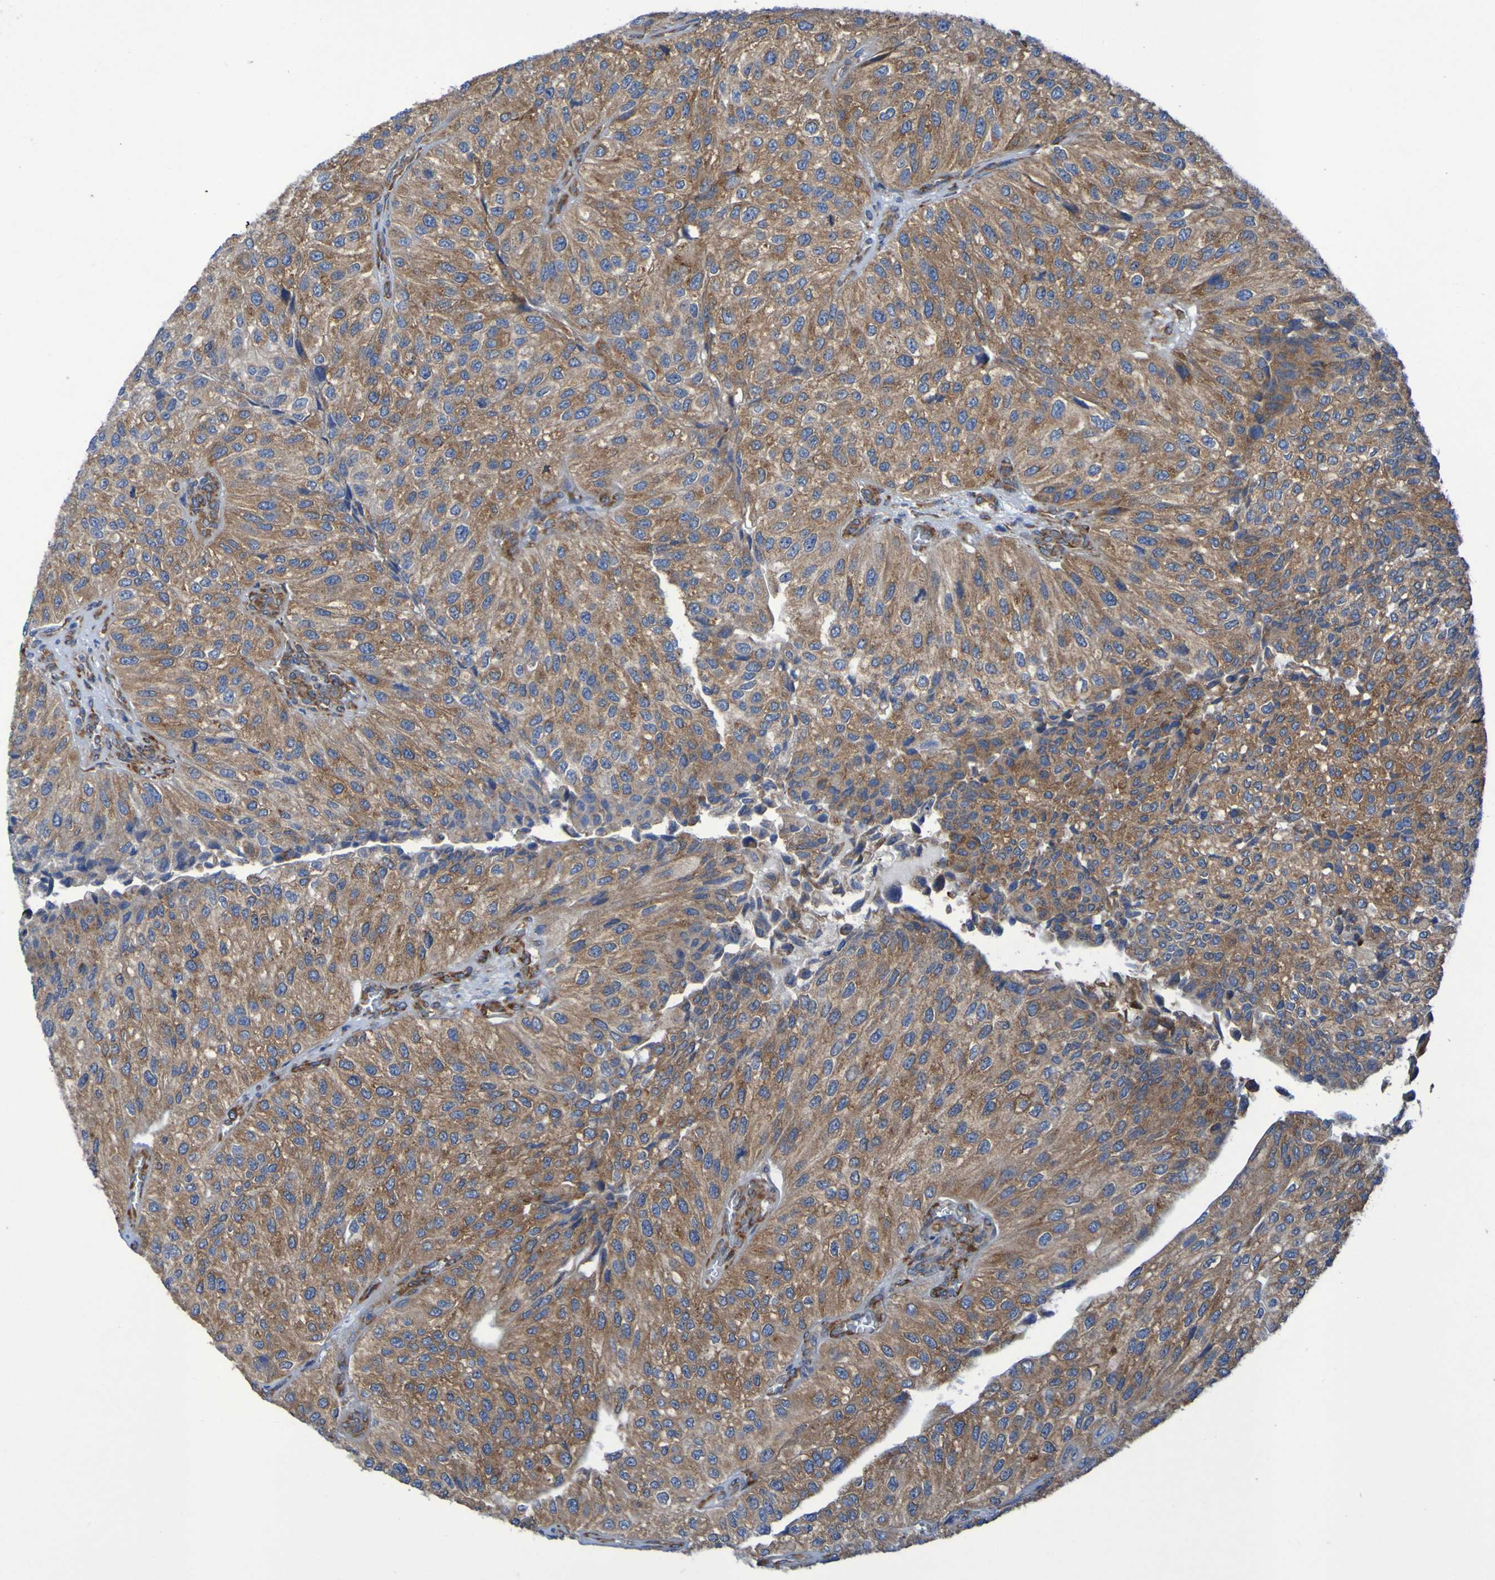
{"staining": {"intensity": "moderate", "quantity": ">75%", "location": "cytoplasmic/membranous"}, "tissue": "urothelial cancer", "cell_type": "Tumor cells", "image_type": "cancer", "snomed": [{"axis": "morphology", "description": "Urothelial carcinoma, High grade"}, {"axis": "topography", "description": "Kidney"}, {"axis": "topography", "description": "Urinary bladder"}], "caption": "Immunohistochemical staining of human high-grade urothelial carcinoma shows medium levels of moderate cytoplasmic/membranous staining in about >75% of tumor cells. (DAB = brown stain, brightfield microscopy at high magnification).", "gene": "FKBP3", "patient": {"sex": "male", "age": 77}}